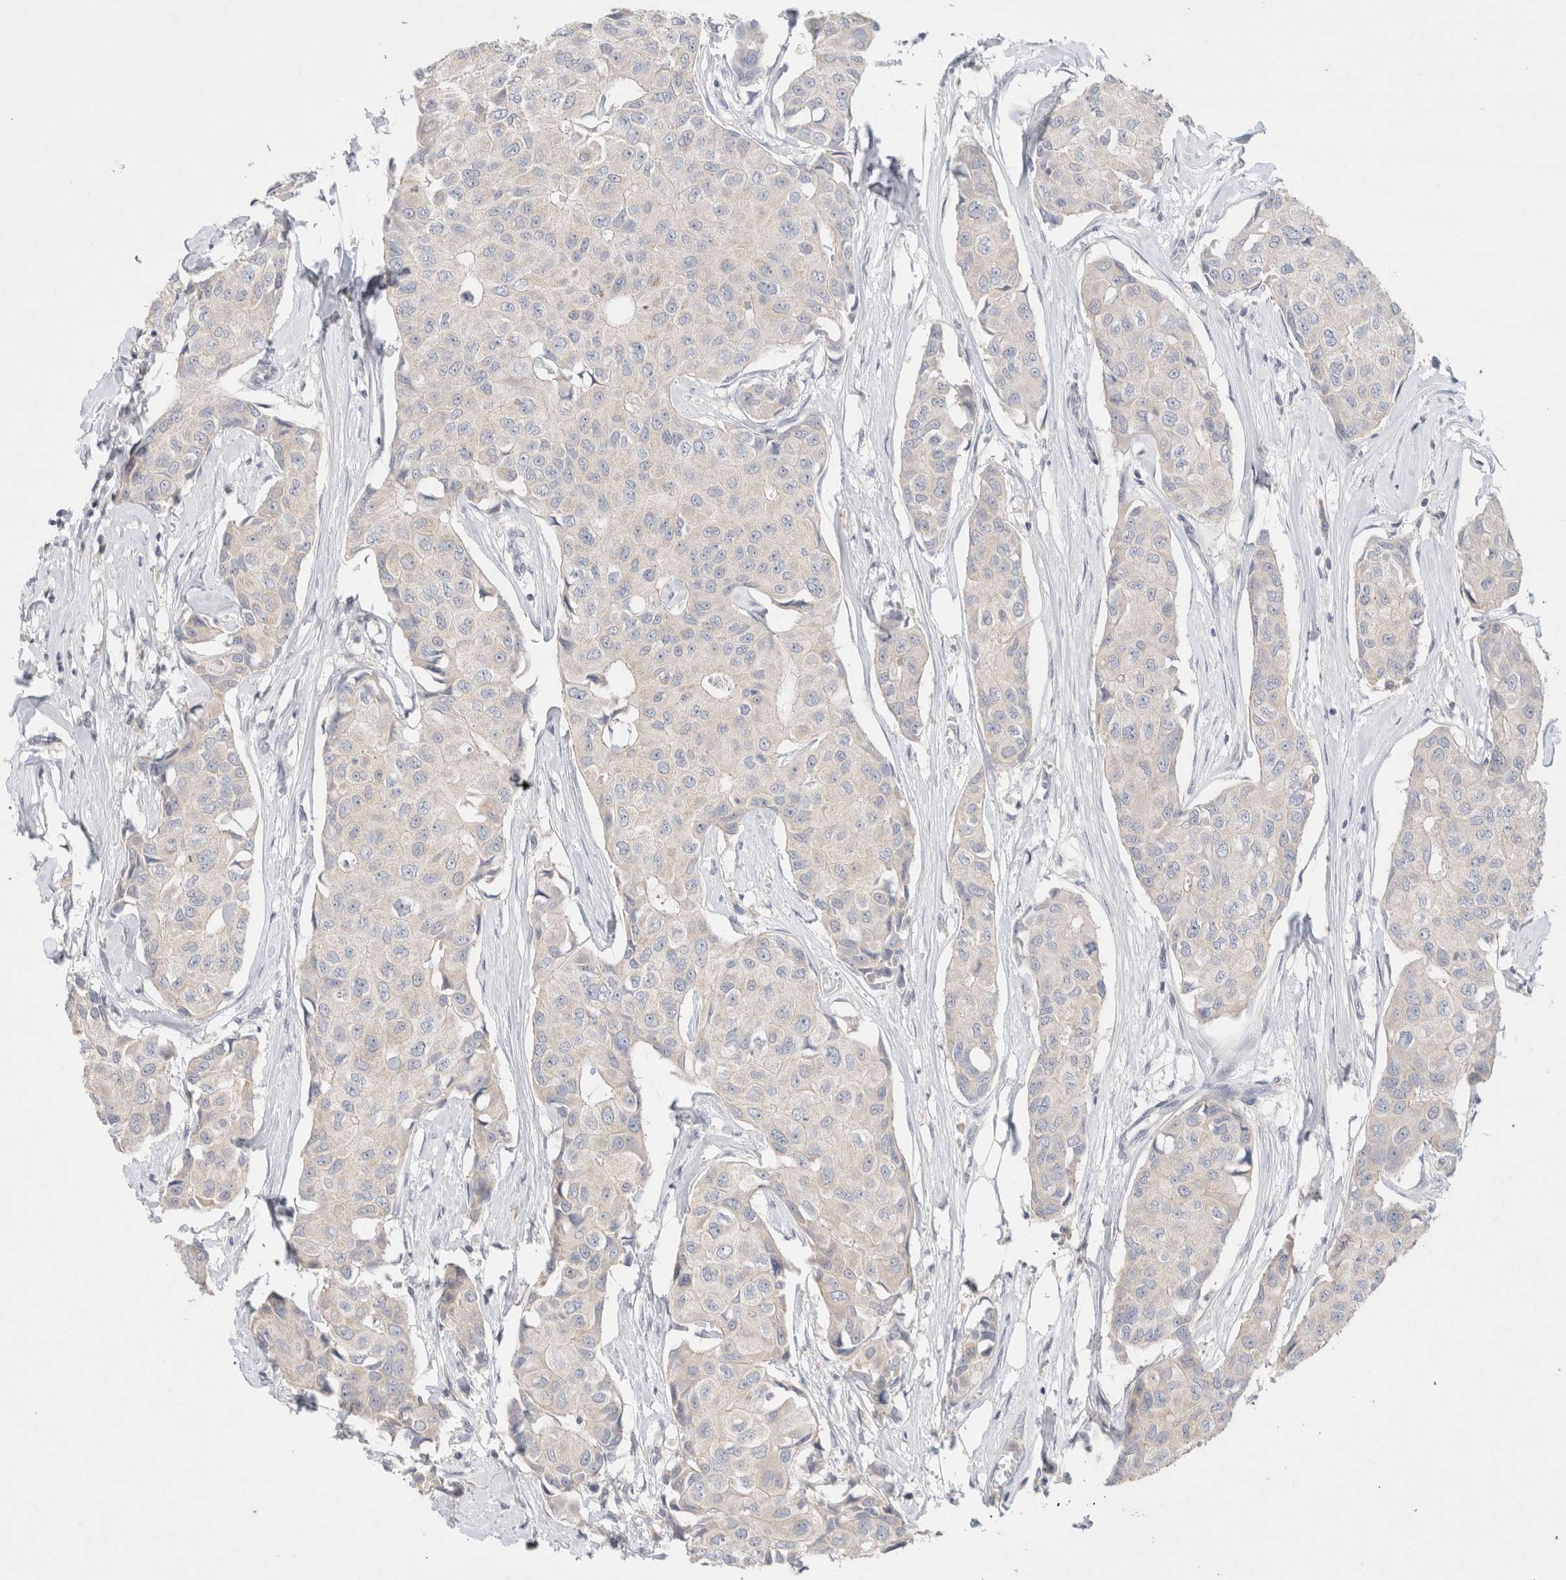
{"staining": {"intensity": "negative", "quantity": "none", "location": "none"}, "tissue": "breast cancer", "cell_type": "Tumor cells", "image_type": "cancer", "snomed": [{"axis": "morphology", "description": "Duct carcinoma"}, {"axis": "topography", "description": "Breast"}], "caption": "Immunohistochemistry of human breast invasive ductal carcinoma exhibits no staining in tumor cells.", "gene": "MPP2", "patient": {"sex": "female", "age": 80}}